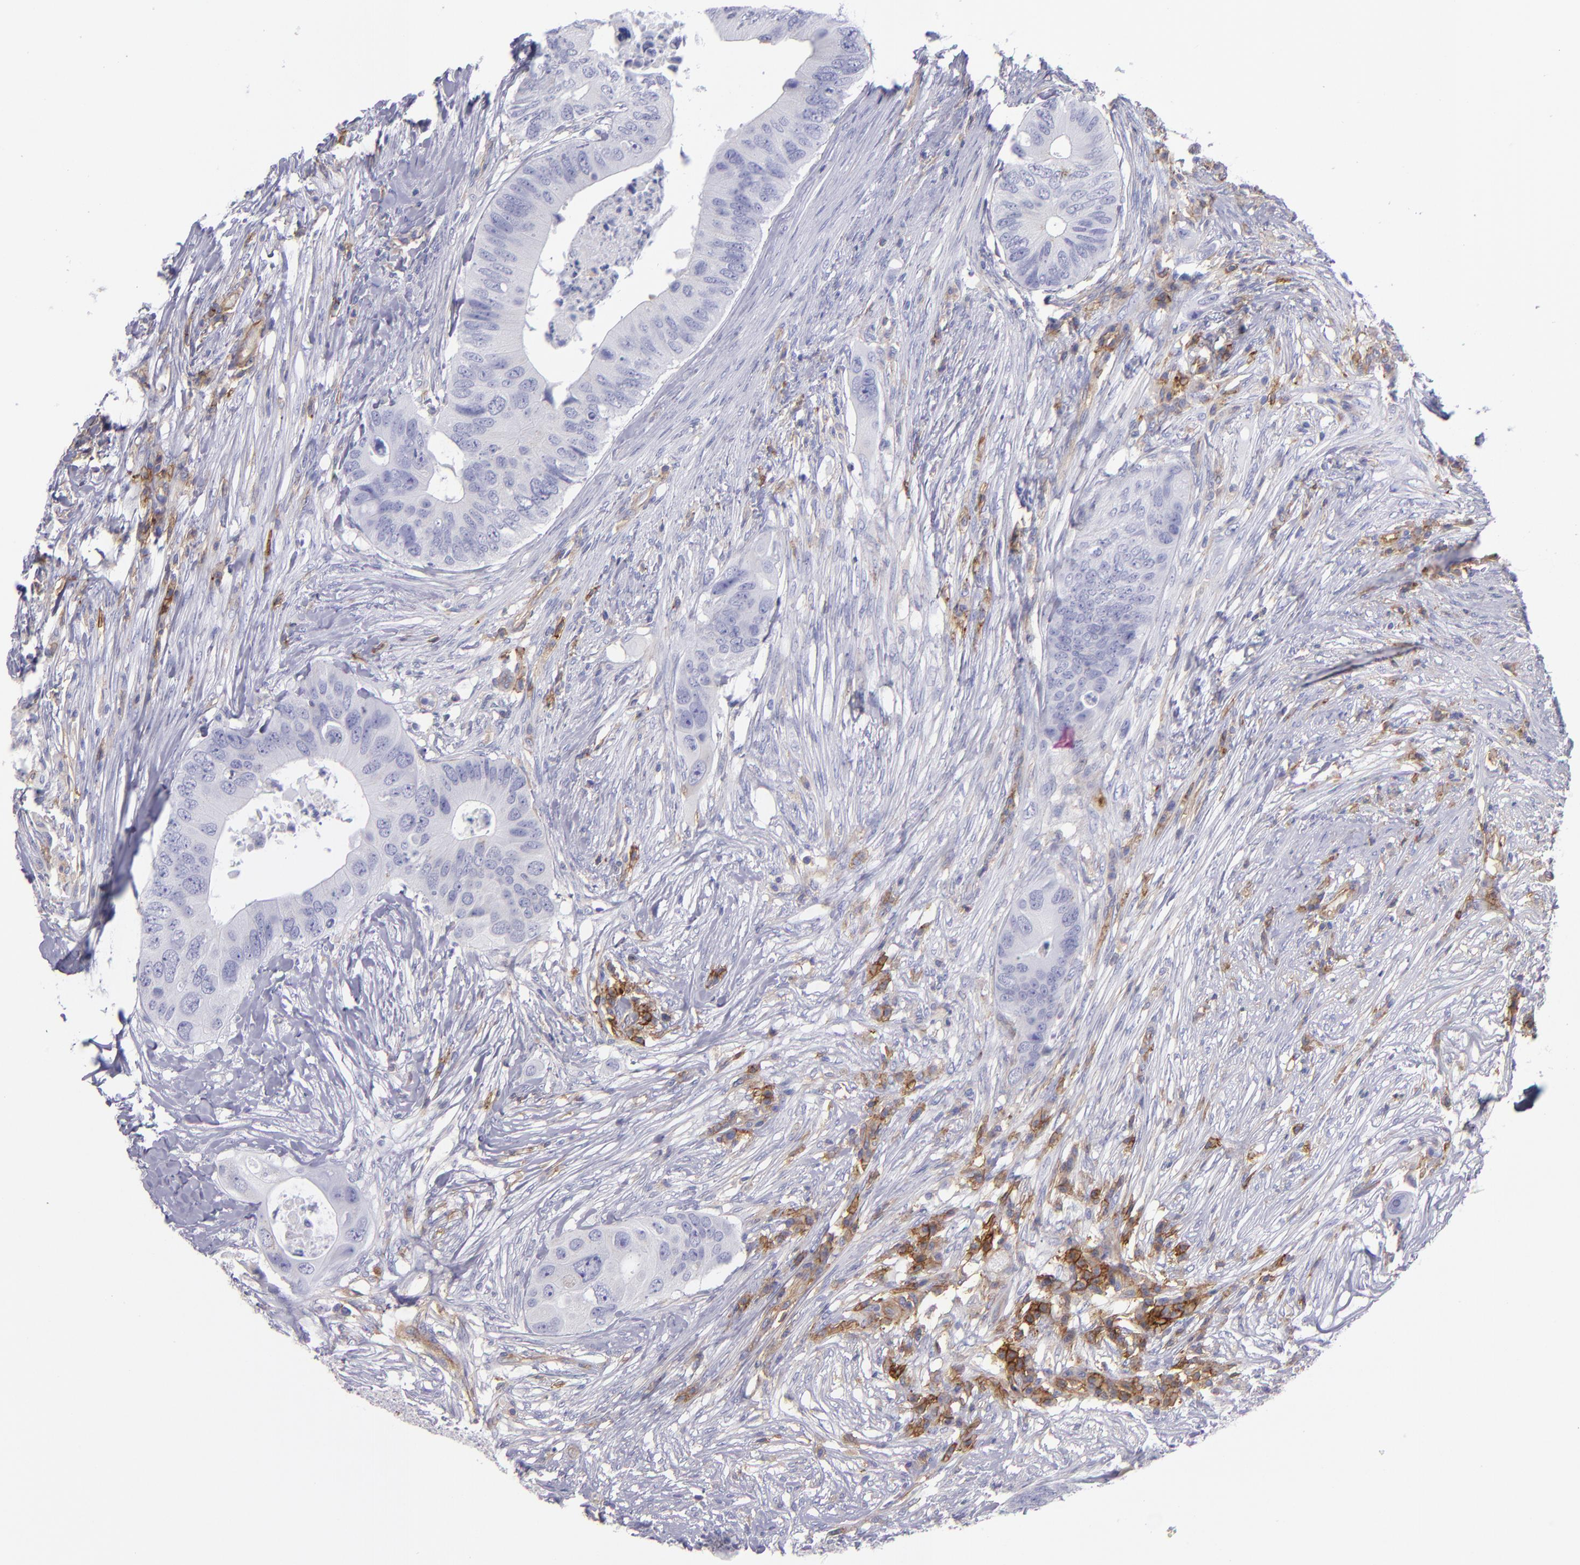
{"staining": {"intensity": "negative", "quantity": "none", "location": "none"}, "tissue": "colorectal cancer", "cell_type": "Tumor cells", "image_type": "cancer", "snomed": [{"axis": "morphology", "description": "Adenocarcinoma, NOS"}, {"axis": "topography", "description": "Colon"}], "caption": "High magnification brightfield microscopy of colorectal cancer (adenocarcinoma) stained with DAB (3,3'-diaminobenzidine) (brown) and counterstained with hematoxylin (blue): tumor cells show no significant expression.", "gene": "ENTPD1", "patient": {"sex": "male", "age": 71}}